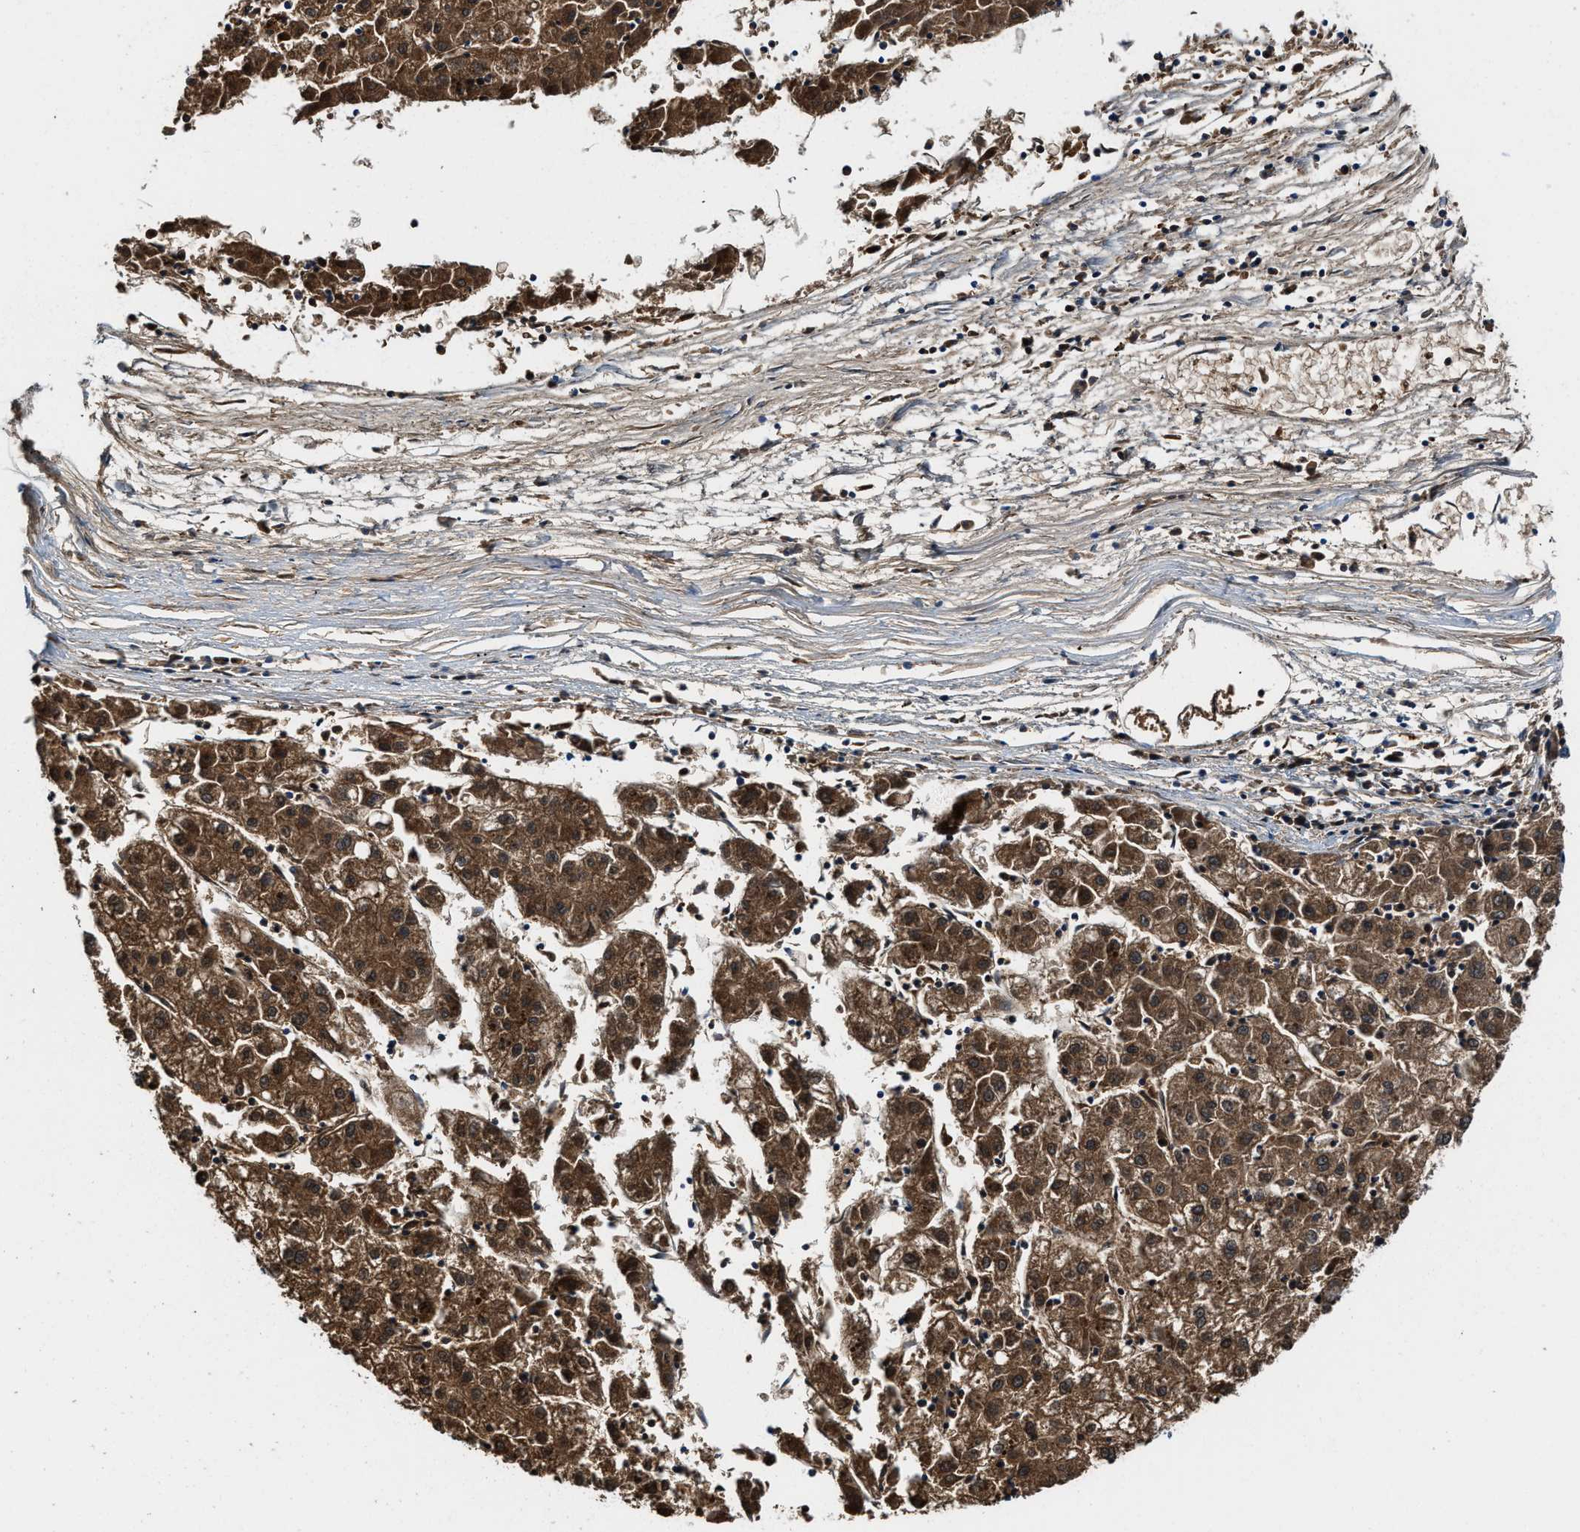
{"staining": {"intensity": "strong", "quantity": ">75%", "location": "cytoplasmic/membranous"}, "tissue": "liver cancer", "cell_type": "Tumor cells", "image_type": "cancer", "snomed": [{"axis": "morphology", "description": "Carcinoma, Hepatocellular, NOS"}, {"axis": "topography", "description": "Liver"}], "caption": "Hepatocellular carcinoma (liver) stained with immunohistochemistry (IHC) demonstrates strong cytoplasmic/membranous staining in approximately >75% of tumor cells.", "gene": "LTA4H", "patient": {"sex": "male", "age": 72}}